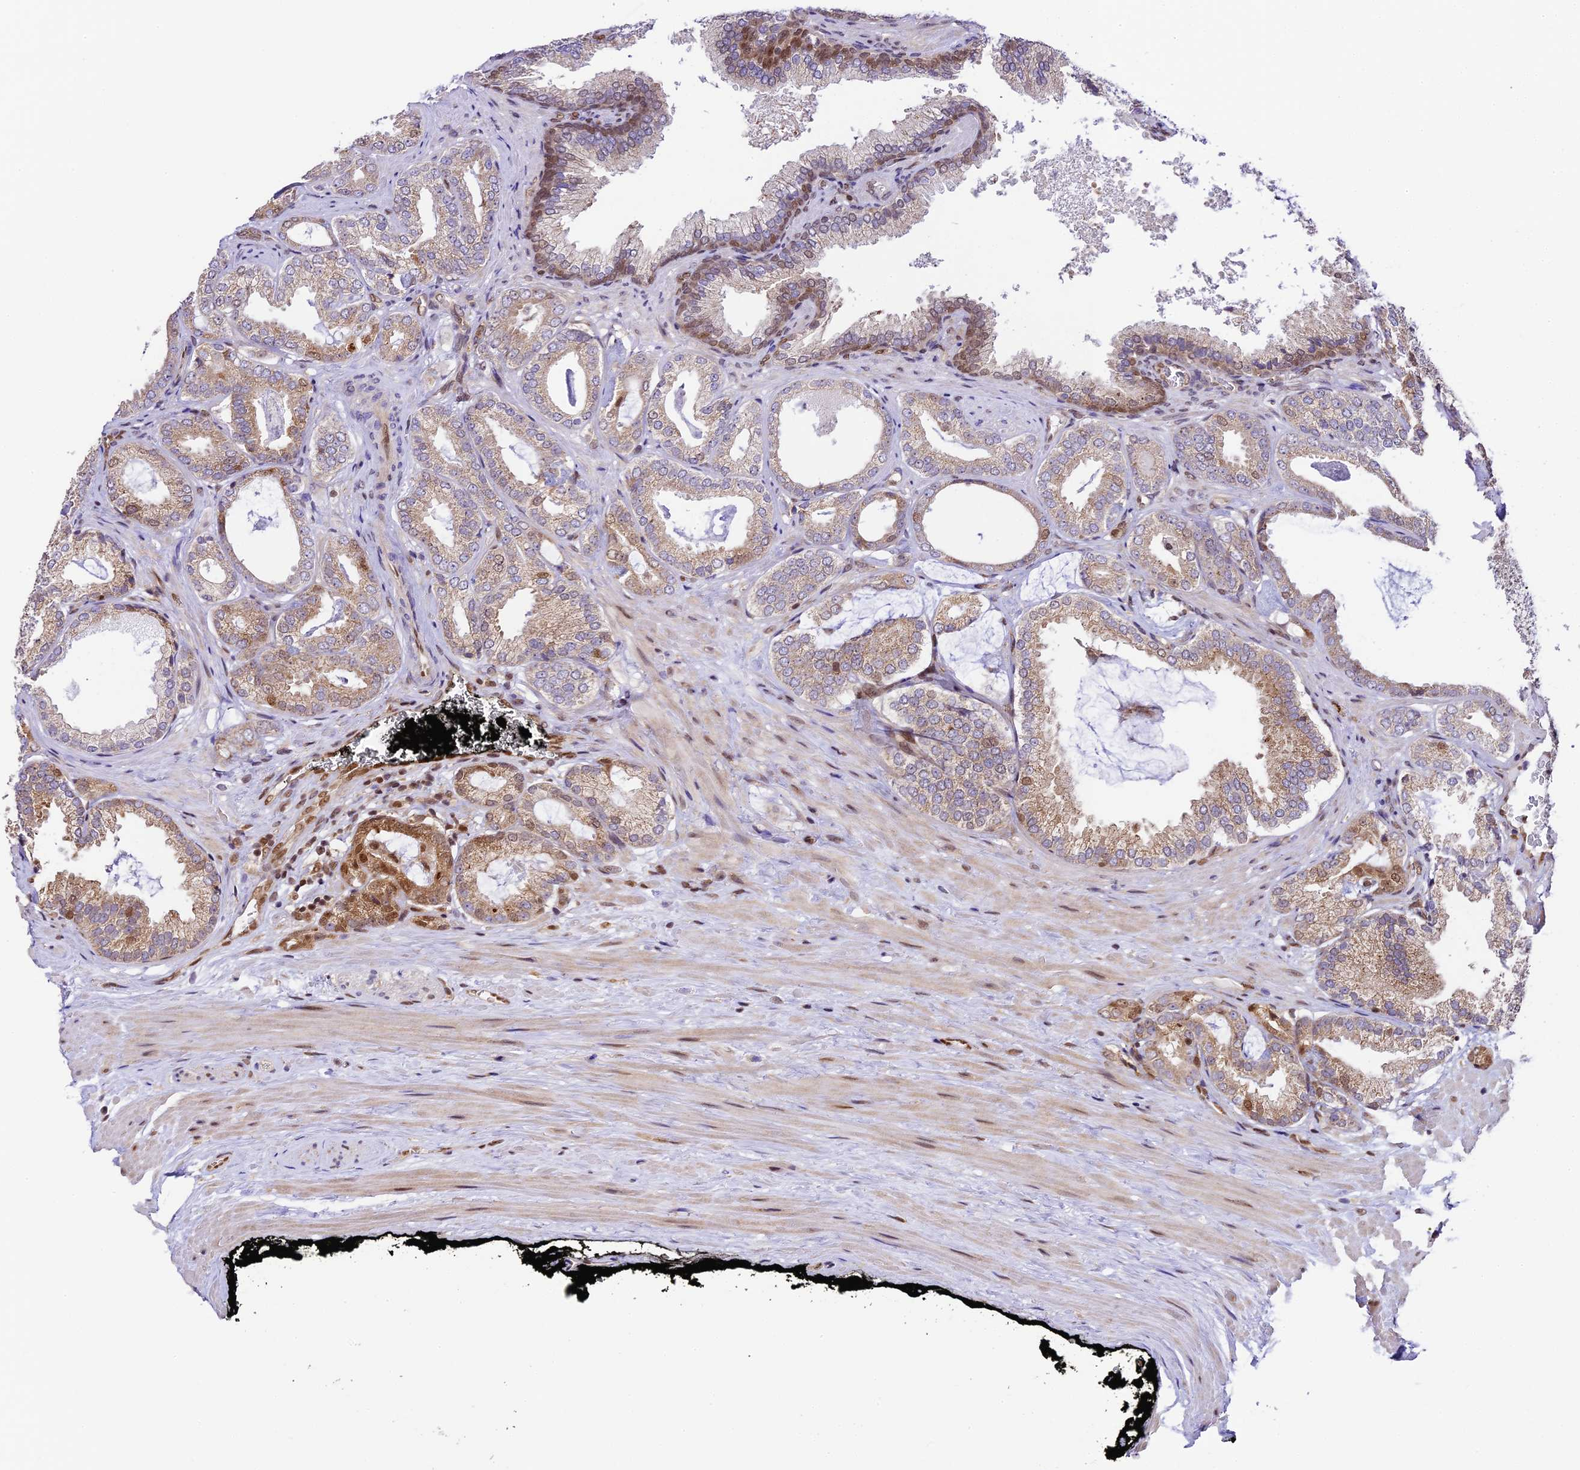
{"staining": {"intensity": "moderate", "quantity": "25%-75%", "location": "cytoplasmic/membranous"}, "tissue": "prostate cancer", "cell_type": "Tumor cells", "image_type": "cancer", "snomed": [{"axis": "morphology", "description": "Adenocarcinoma, Low grade"}, {"axis": "topography", "description": "Prostate"}], "caption": "High-power microscopy captured an immunohistochemistry image of low-grade adenocarcinoma (prostate), revealing moderate cytoplasmic/membranous staining in about 25%-75% of tumor cells. Nuclei are stained in blue.", "gene": "TRIM22", "patient": {"sex": "male", "age": 71}}